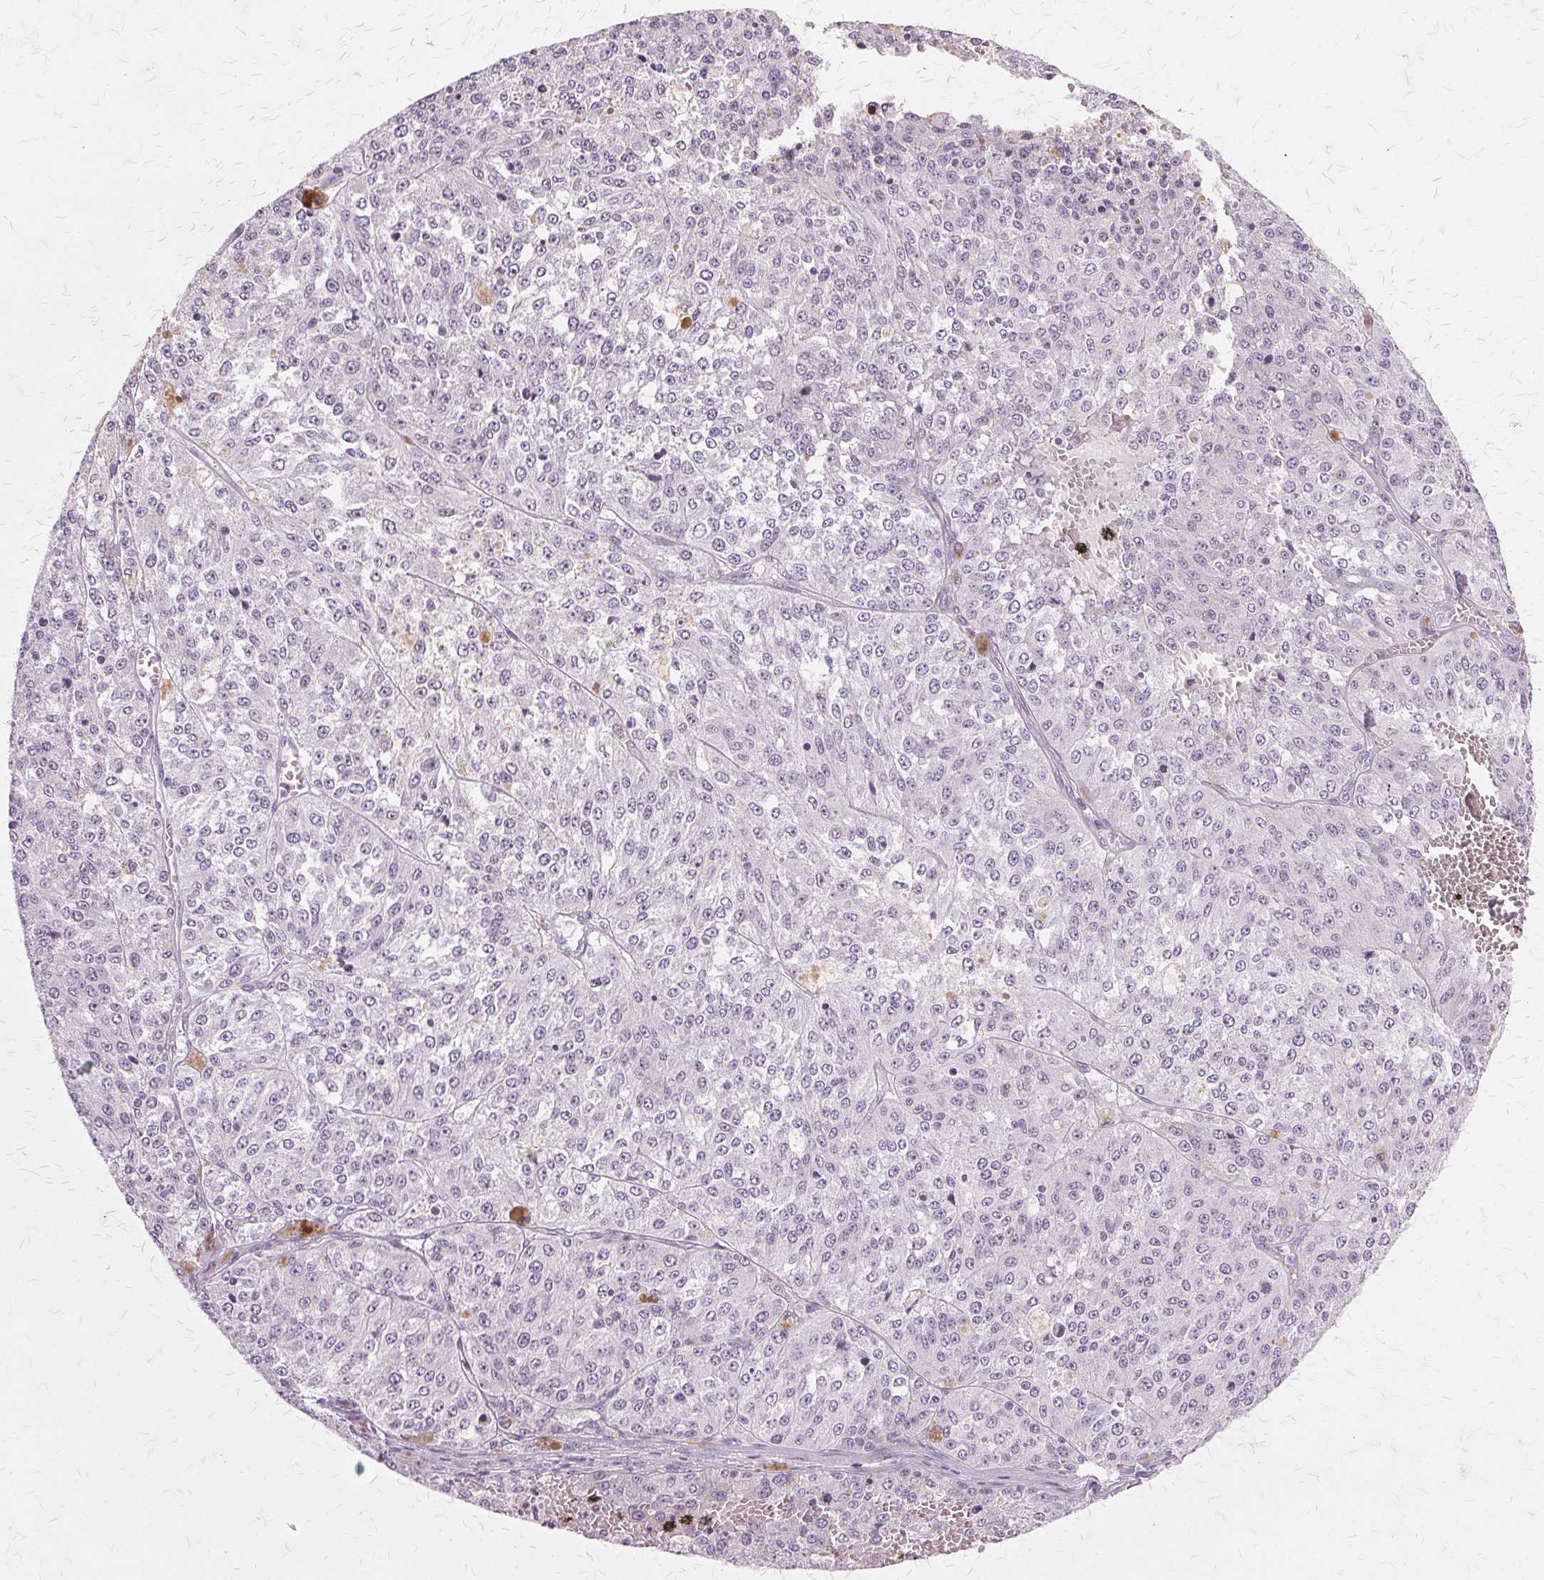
{"staining": {"intensity": "negative", "quantity": "none", "location": "none"}, "tissue": "melanoma", "cell_type": "Tumor cells", "image_type": "cancer", "snomed": [{"axis": "morphology", "description": "Malignant melanoma, Metastatic site"}, {"axis": "topography", "description": "Lymph node"}], "caption": "Malignant melanoma (metastatic site) was stained to show a protein in brown. There is no significant expression in tumor cells.", "gene": "SLC45A3", "patient": {"sex": "female", "age": 64}}